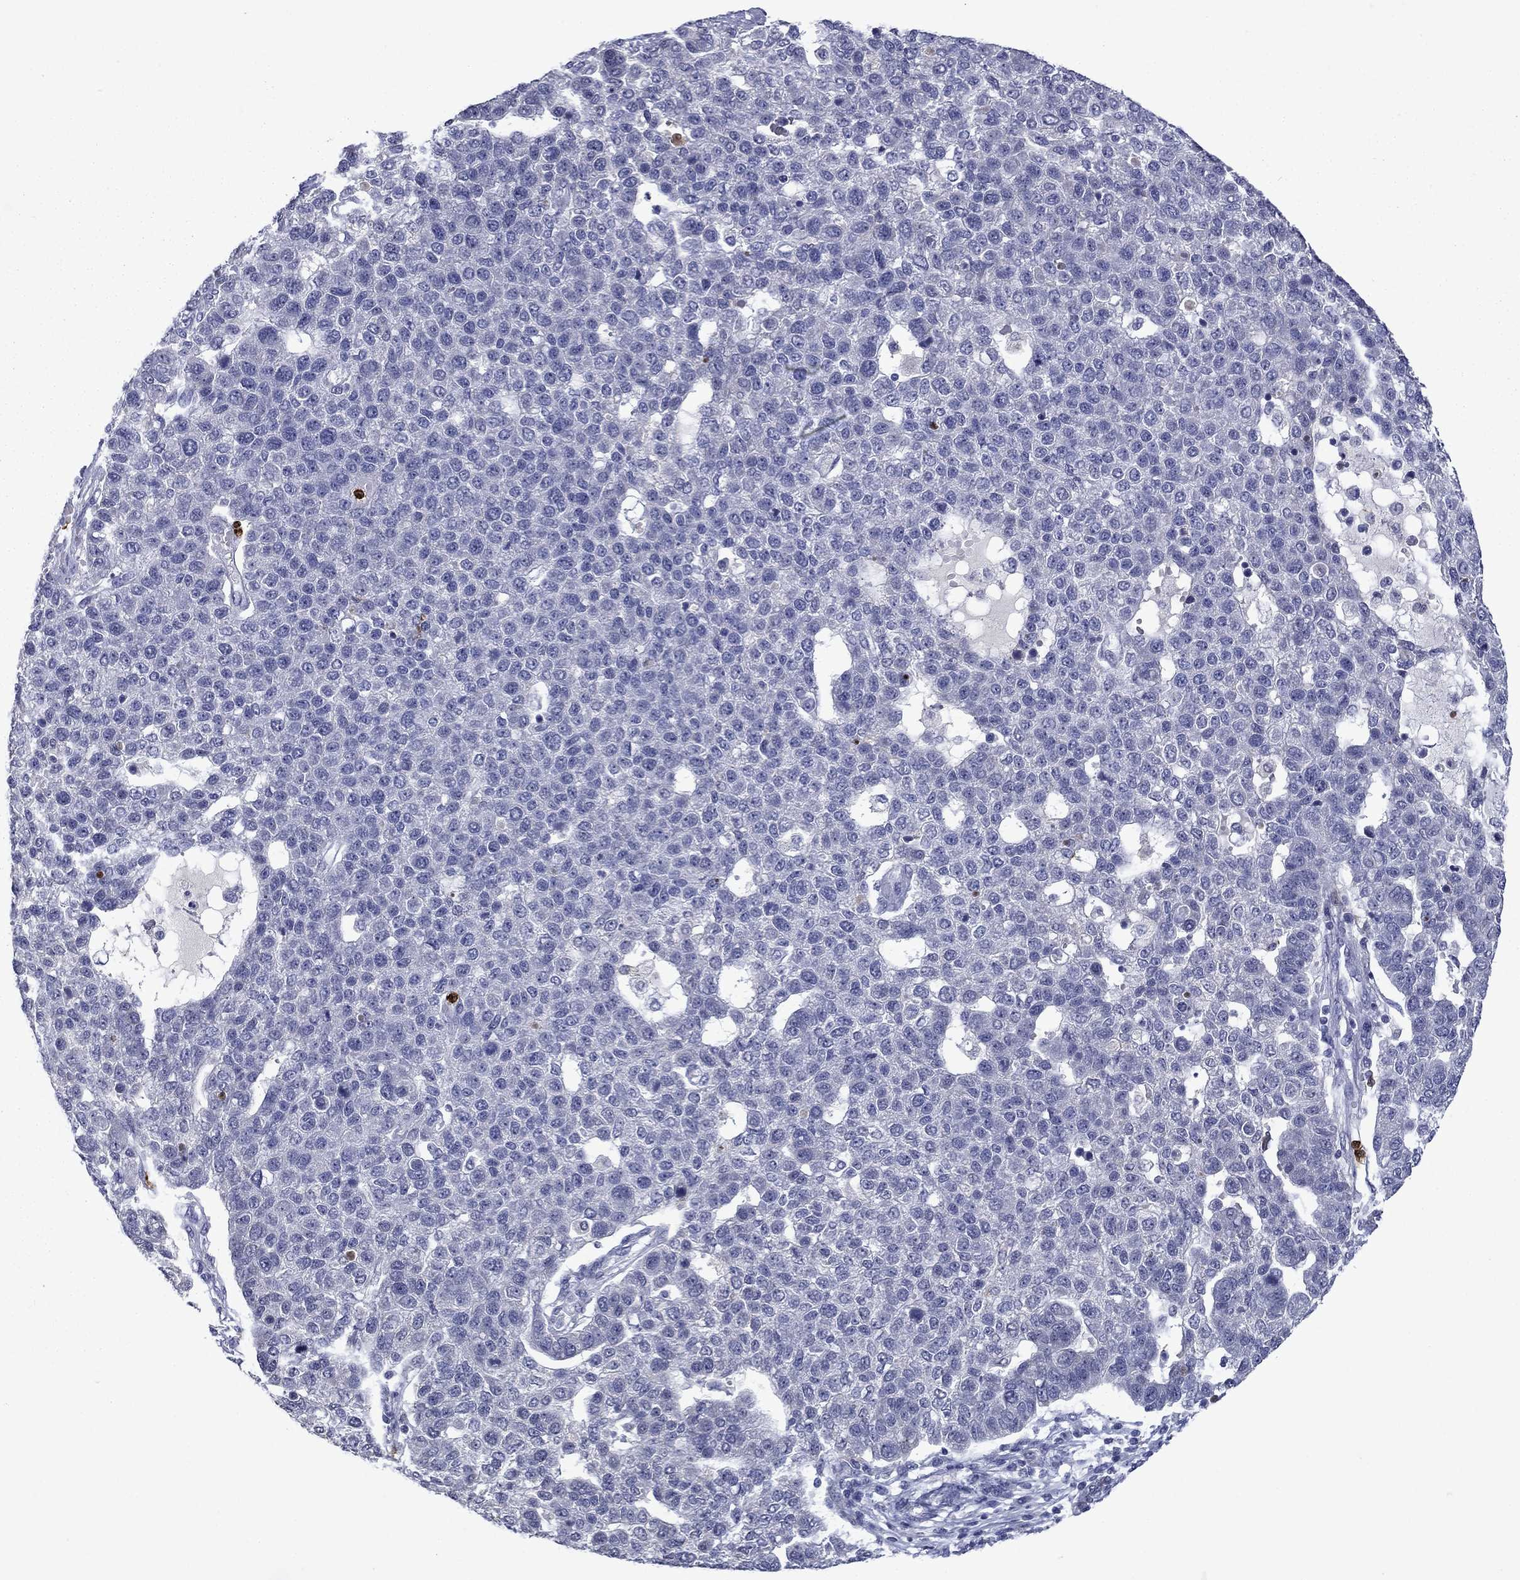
{"staining": {"intensity": "negative", "quantity": "none", "location": "none"}, "tissue": "pancreatic cancer", "cell_type": "Tumor cells", "image_type": "cancer", "snomed": [{"axis": "morphology", "description": "Adenocarcinoma, NOS"}, {"axis": "topography", "description": "Pancreas"}], "caption": "The IHC micrograph has no significant staining in tumor cells of adenocarcinoma (pancreatic) tissue. (Brightfield microscopy of DAB immunohistochemistry at high magnification).", "gene": "IRF5", "patient": {"sex": "female", "age": 61}}